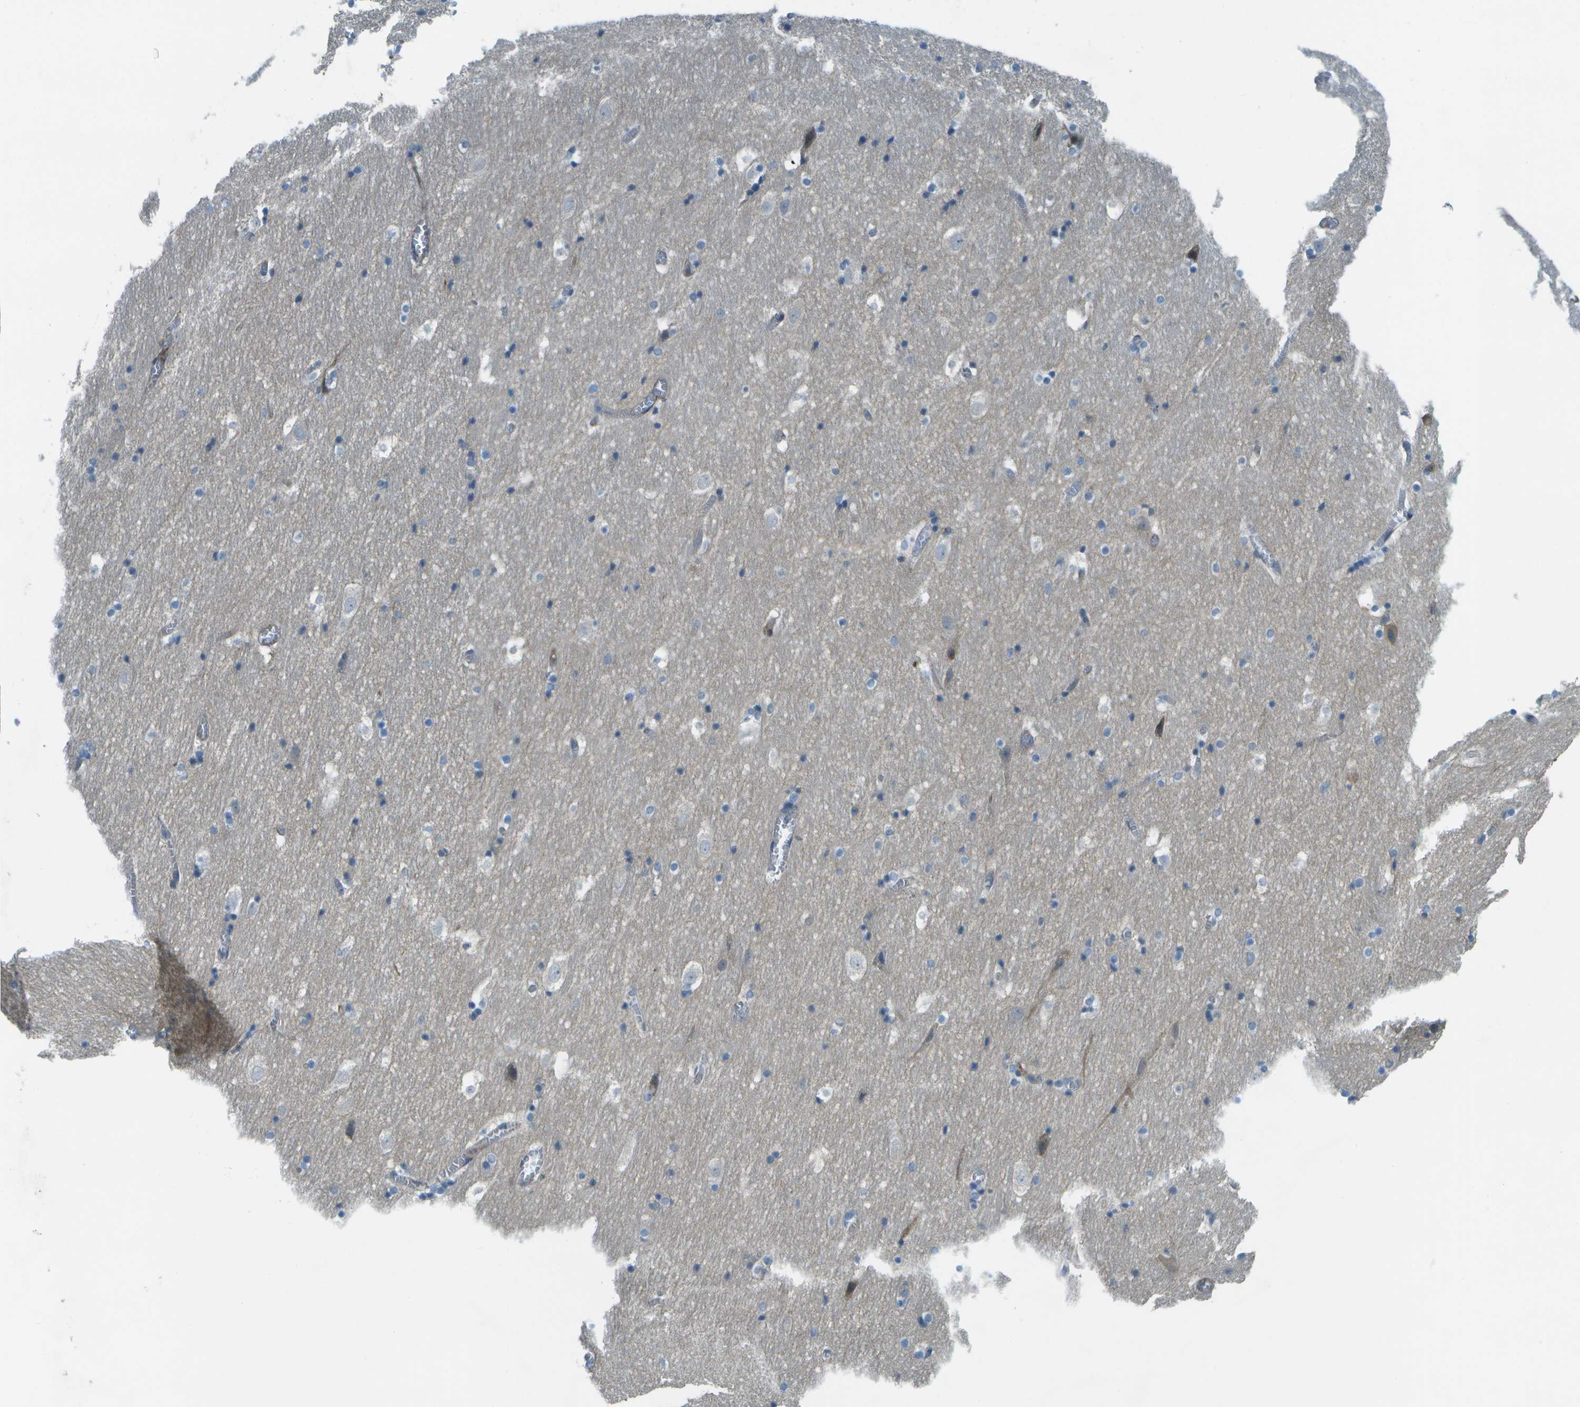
{"staining": {"intensity": "weak", "quantity": "<25%", "location": "cytoplasmic/membranous"}, "tissue": "hippocampus", "cell_type": "Glial cells", "image_type": "normal", "snomed": [{"axis": "morphology", "description": "Normal tissue, NOS"}, {"axis": "topography", "description": "Hippocampus"}], "caption": "Photomicrograph shows no significant protein expression in glial cells of normal hippocampus.", "gene": "WNK2", "patient": {"sex": "male", "age": 45}}